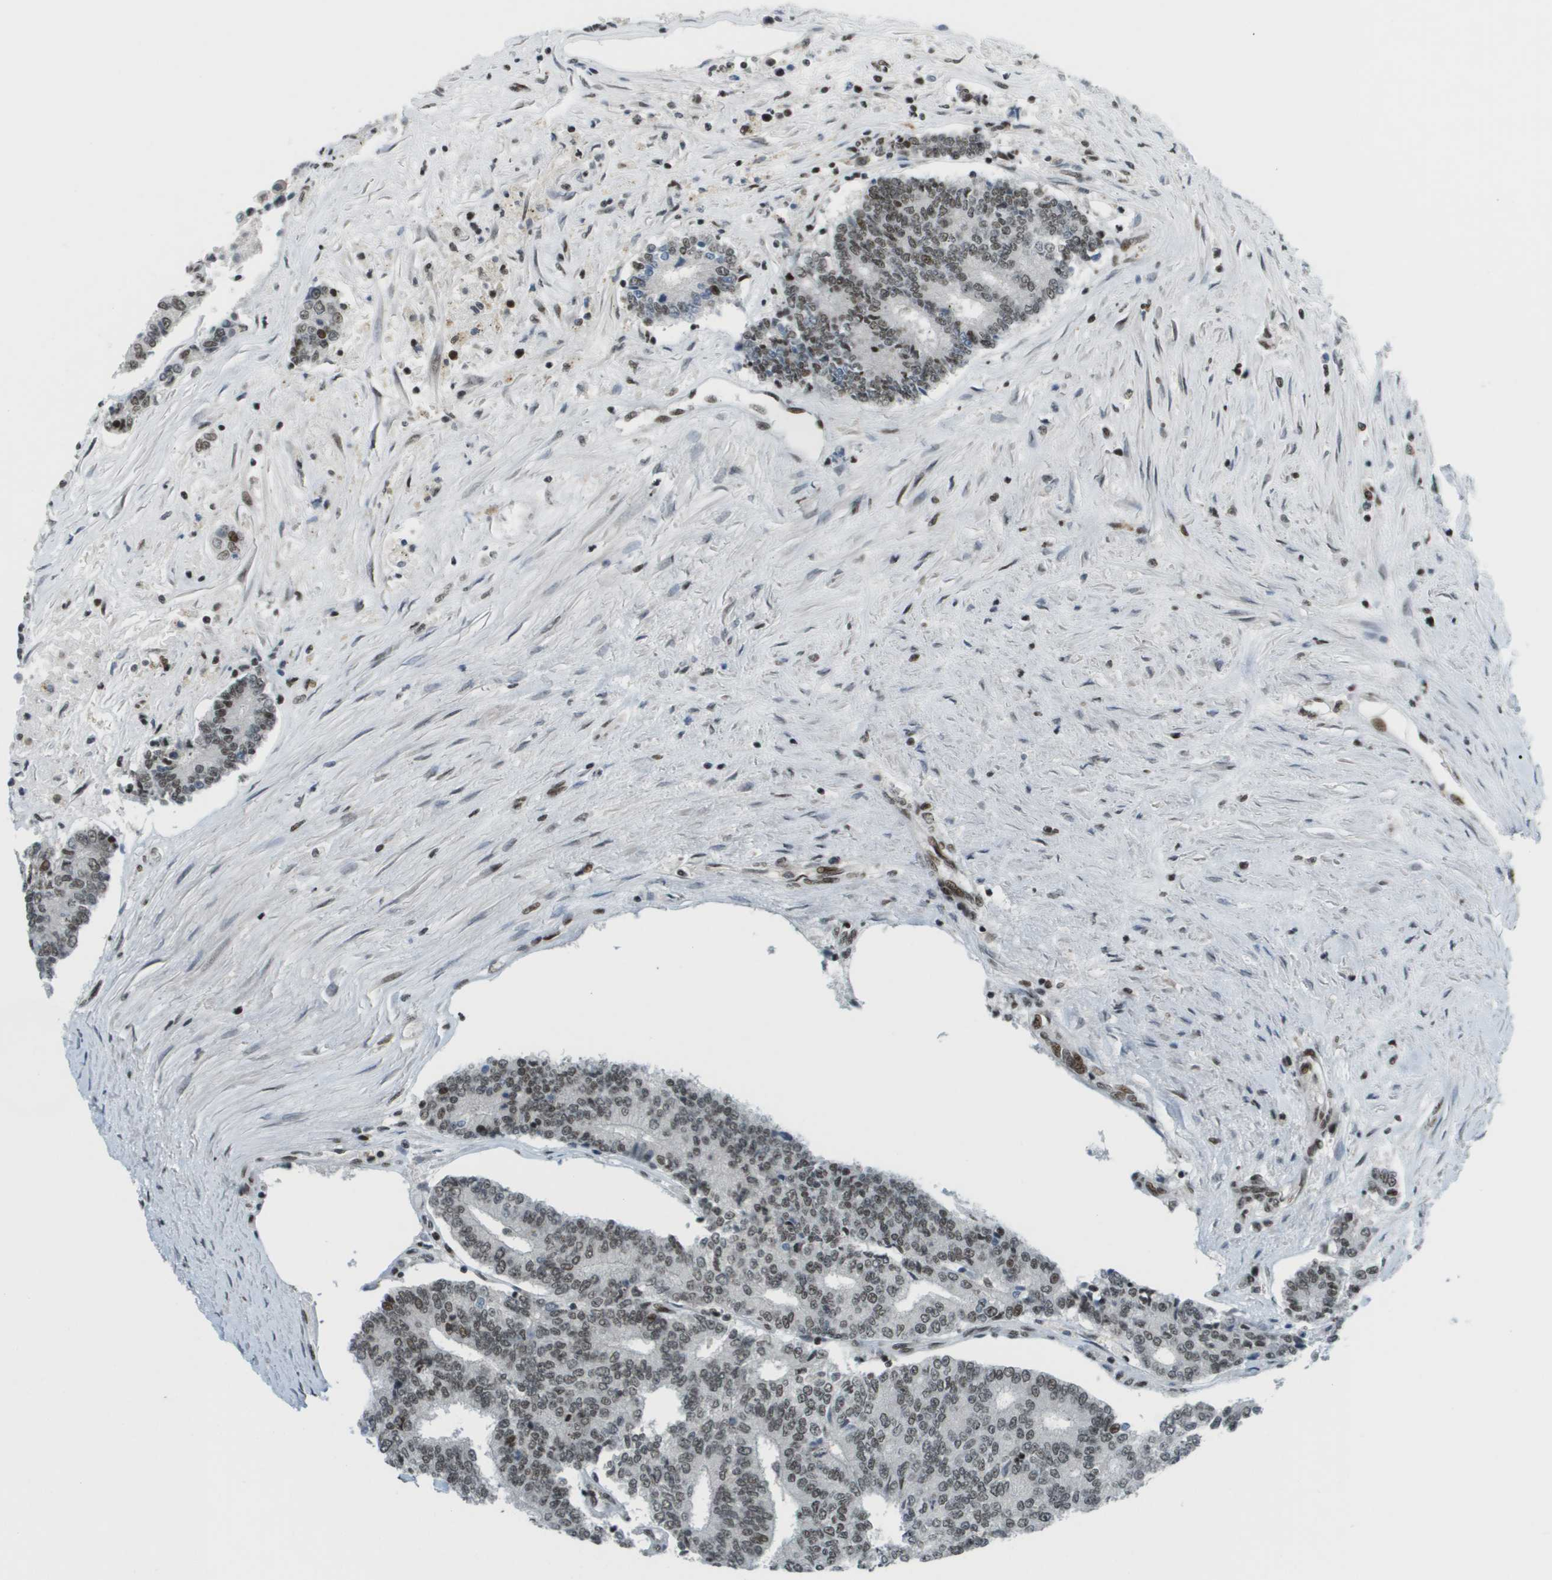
{"staining": {"intensity": "moderate", "quantity": "25%-75%", "location": "nuclear"}, "tissue": "prostate cancer", "cell_type": "Tumor cells", "image_type": "cancer", "snomed": [{"axis": "morphology", "description": "Normal tissue, NOS"}, {"axis": "morphology", "description": "Adenocarcinoma, High grade"}, {"axis": "topography", "description": "Prostate"}, {"axis": "topography", "description": "Seminal veicle"}], "caption": "About 25%-75% of tumor cells in prostate cancer (adenocarcinoma (high-grade)) show moderate nuclear protein staining as visualized by brown immunohistochemical staining.", "gene": "IRF7", "patient": {"sex": "male", "age": 55}}